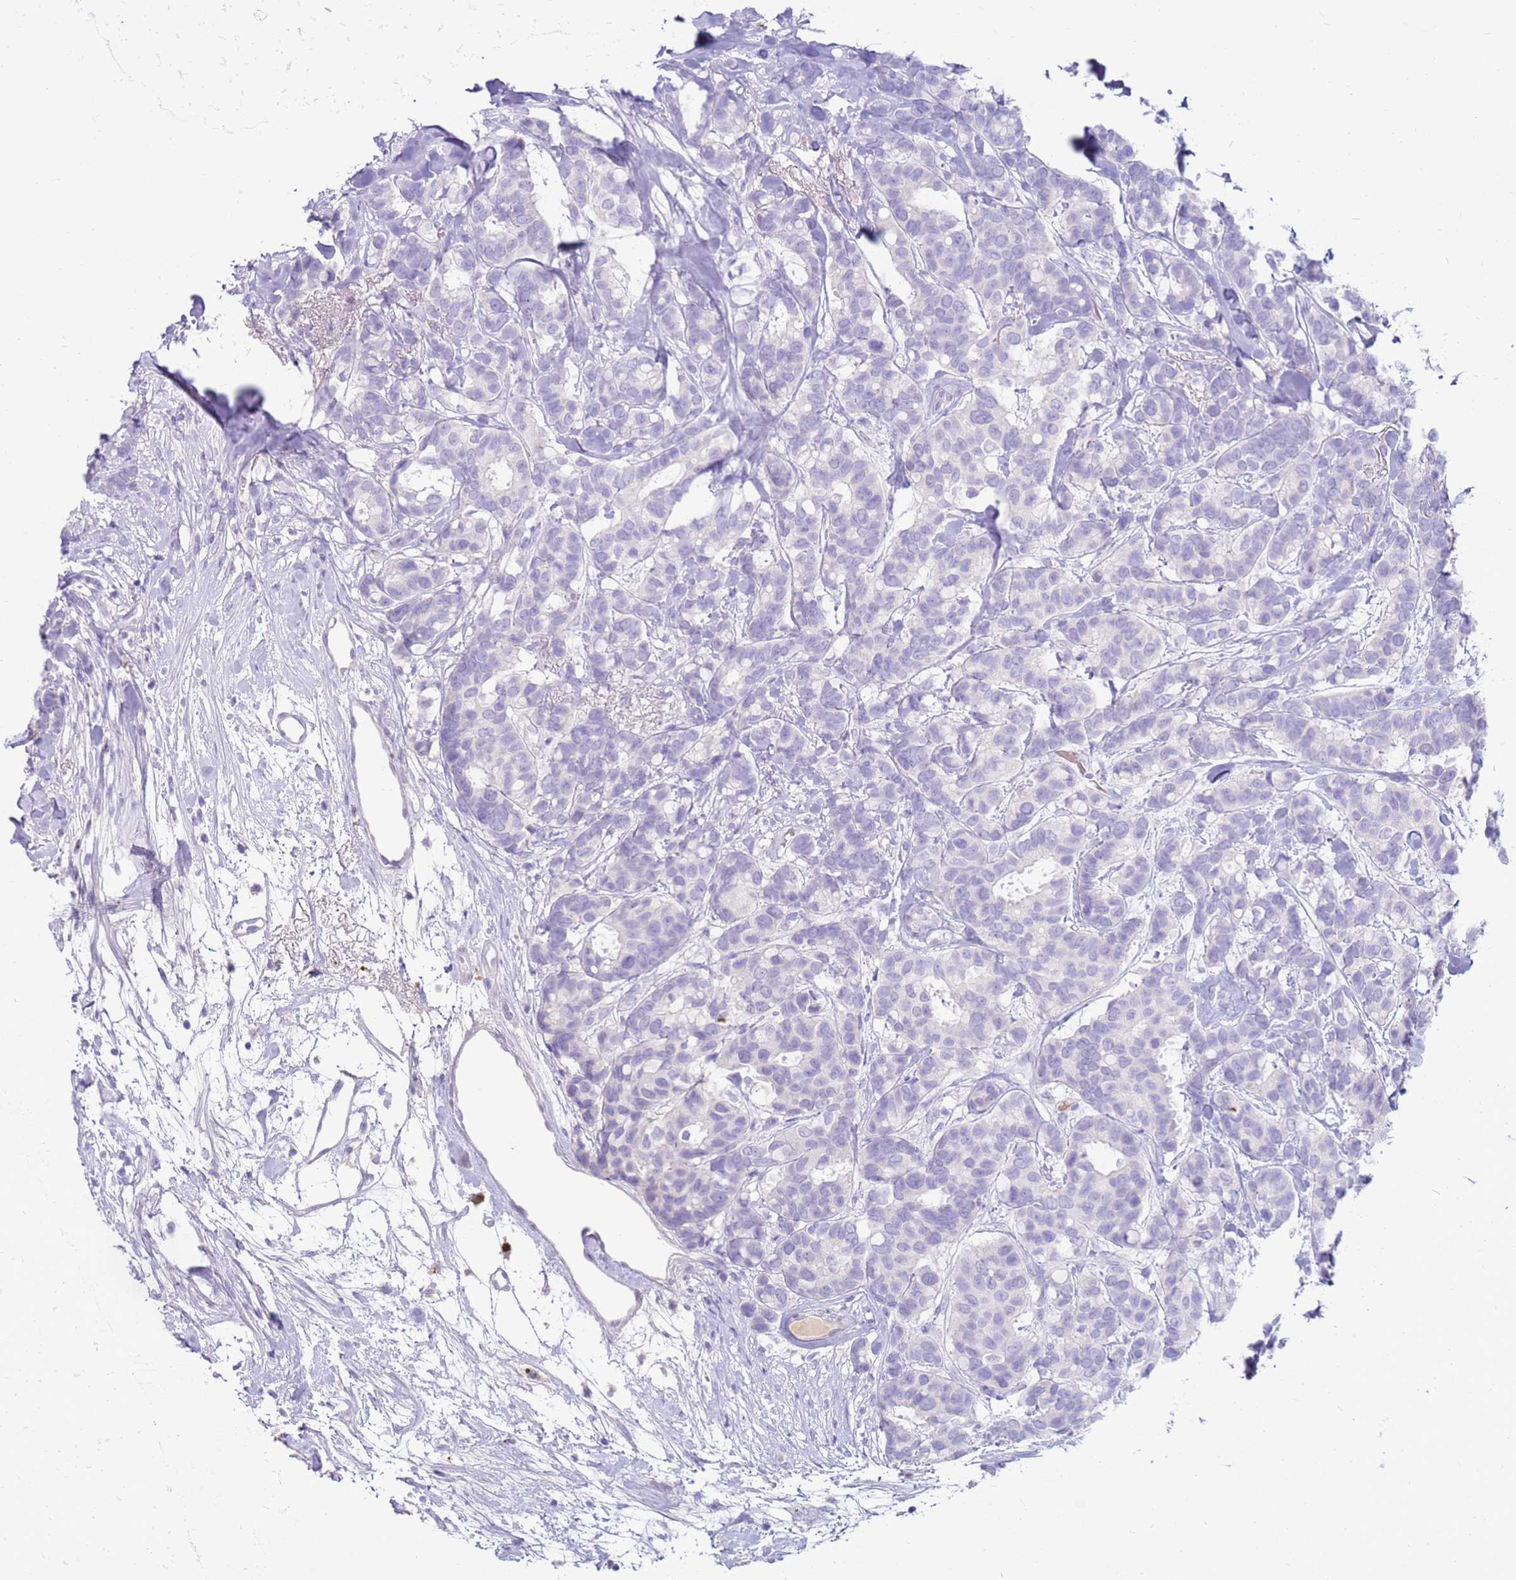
{"staining": {"intensity": "negative", "quantity": "none", "location": "none"}, "tissue": "breast cancer", "cell_type": "Tumor cells", "image_type": "cancer", "snomed": [{"axis": "morphology", "description": "Duct carcinoma"}, {"axis": "topography", "description": "Breast"}], "caption": "Immunohistochemistry image of neoplastic tissue: human breast cancer stained with DAB reveals no significant protein expression in tumor cells.", "gene": "EVPLL", "patient": {"sex": "female", "age": 87}}